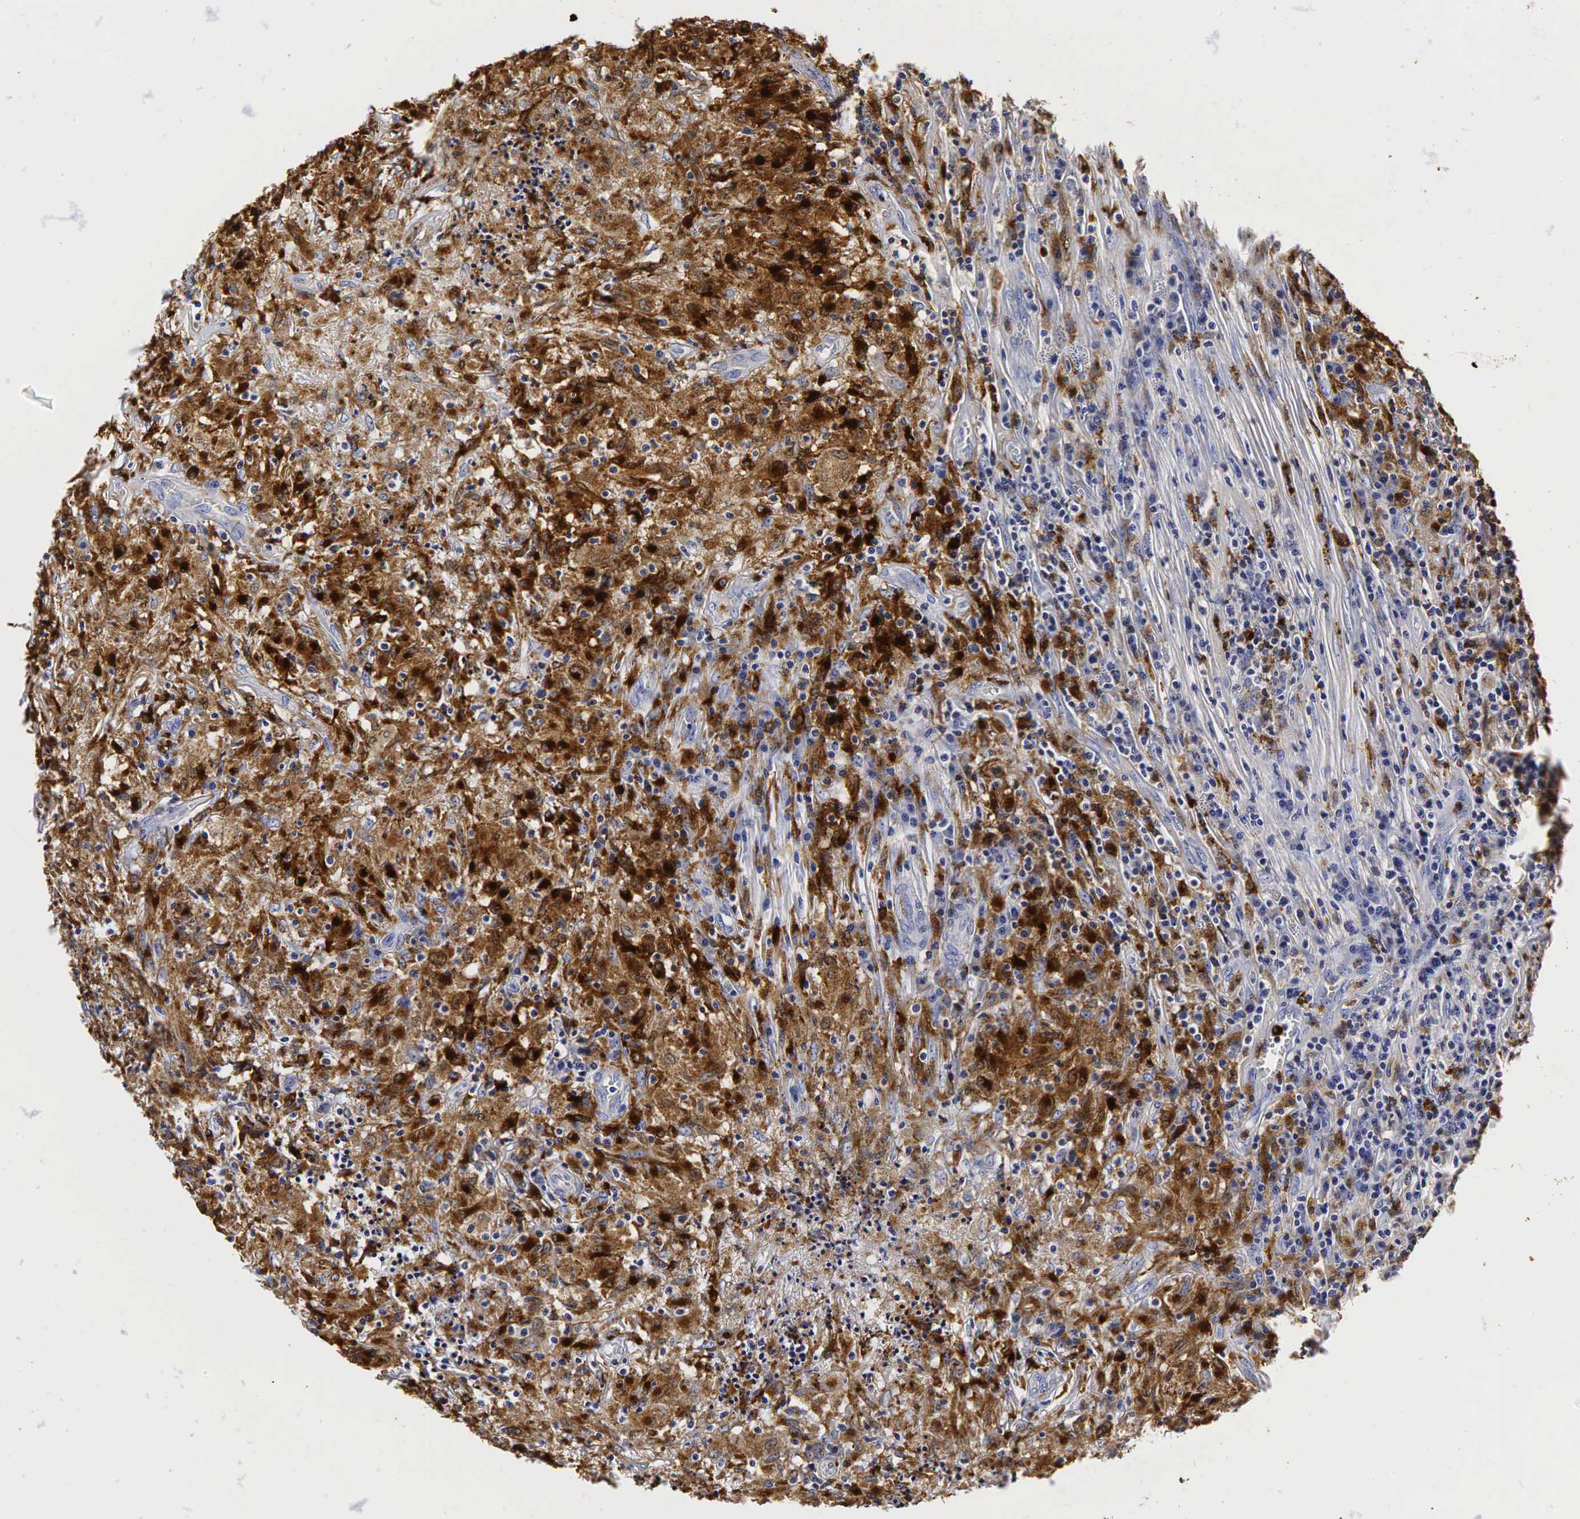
{"staining": {"intensity": "strong", "quantity": ">75%", "location": "cytoplasmic/membranous"}, "tissue": "testis cancer", "cell_type": "Tumor cells", "image_type": "cancer", "snomed": [{"axis": "morphology", "description": "Seminoma, NOS"}, {"axis": "topography", "description": "Testis"}], "caption": "Immunohistochemical staining of testis cancer reveals high levels of strong cytoplasmic/membranous positivity in about >75% of tumor cells.", "gene": "LYZ", "patient": {"sex": "male", "age": 34}}